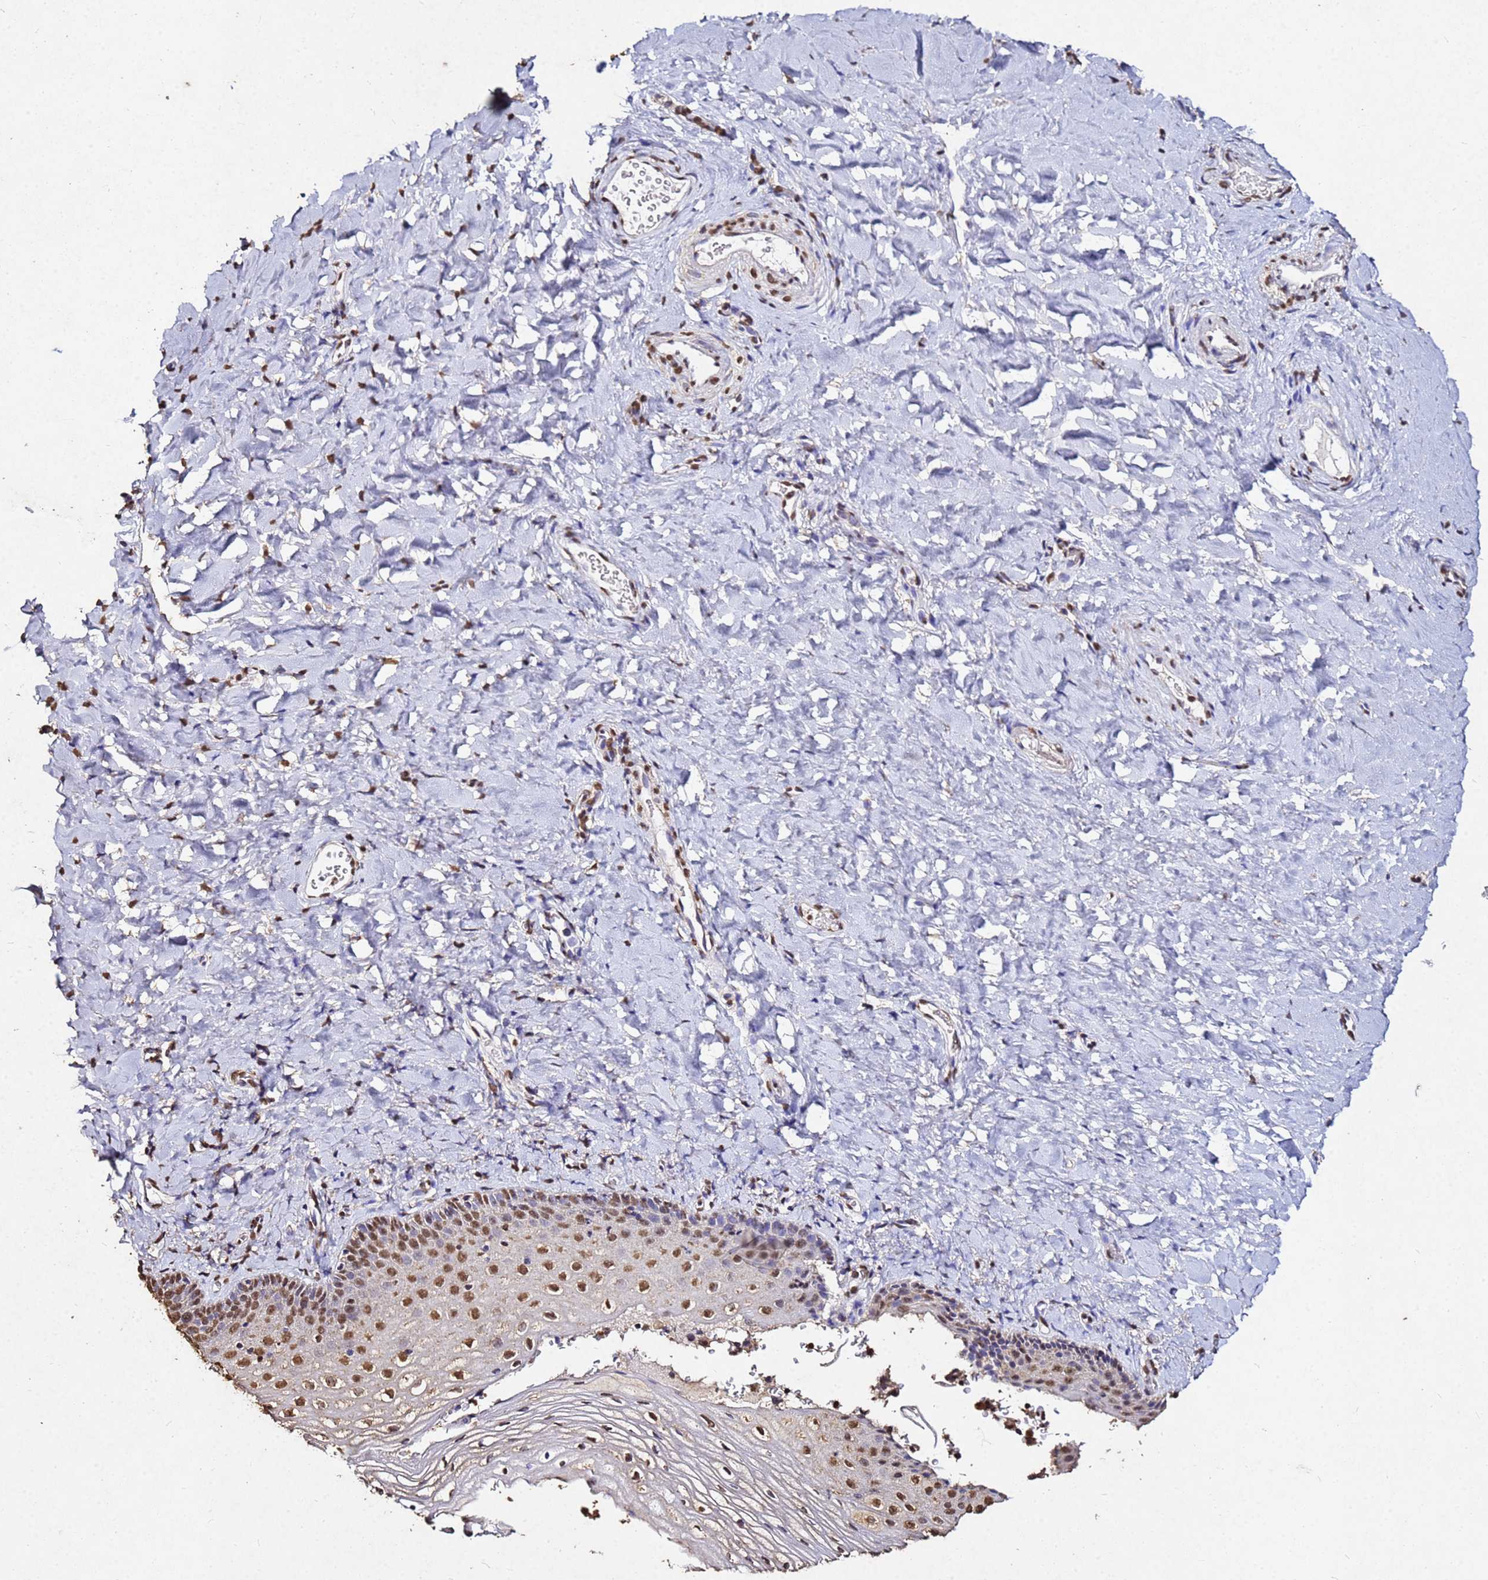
{"staining": {"intensity": "moderate", "quantity": ">75%", "location": "nuclear"}, "tissue": "vagina", "cell_type": "Squamous epithelial cells", "image_type": "normal", "snomed": [{"axis": "morphology", "description": "Normal tissue, NOS"}, {"axis": "topography", "description": "Vagina"}], "caption": "Protein expression analysis of normal human vagina reveals moderate nuclear staining in about >75% of squamous epithelial cells. (Stains: DAB in brown, nuclei in blue, Microscopy: brightfield microscopy at high magnification).", "gene": "MYOCD", "patient": {"sex": "female", "age": 60}}